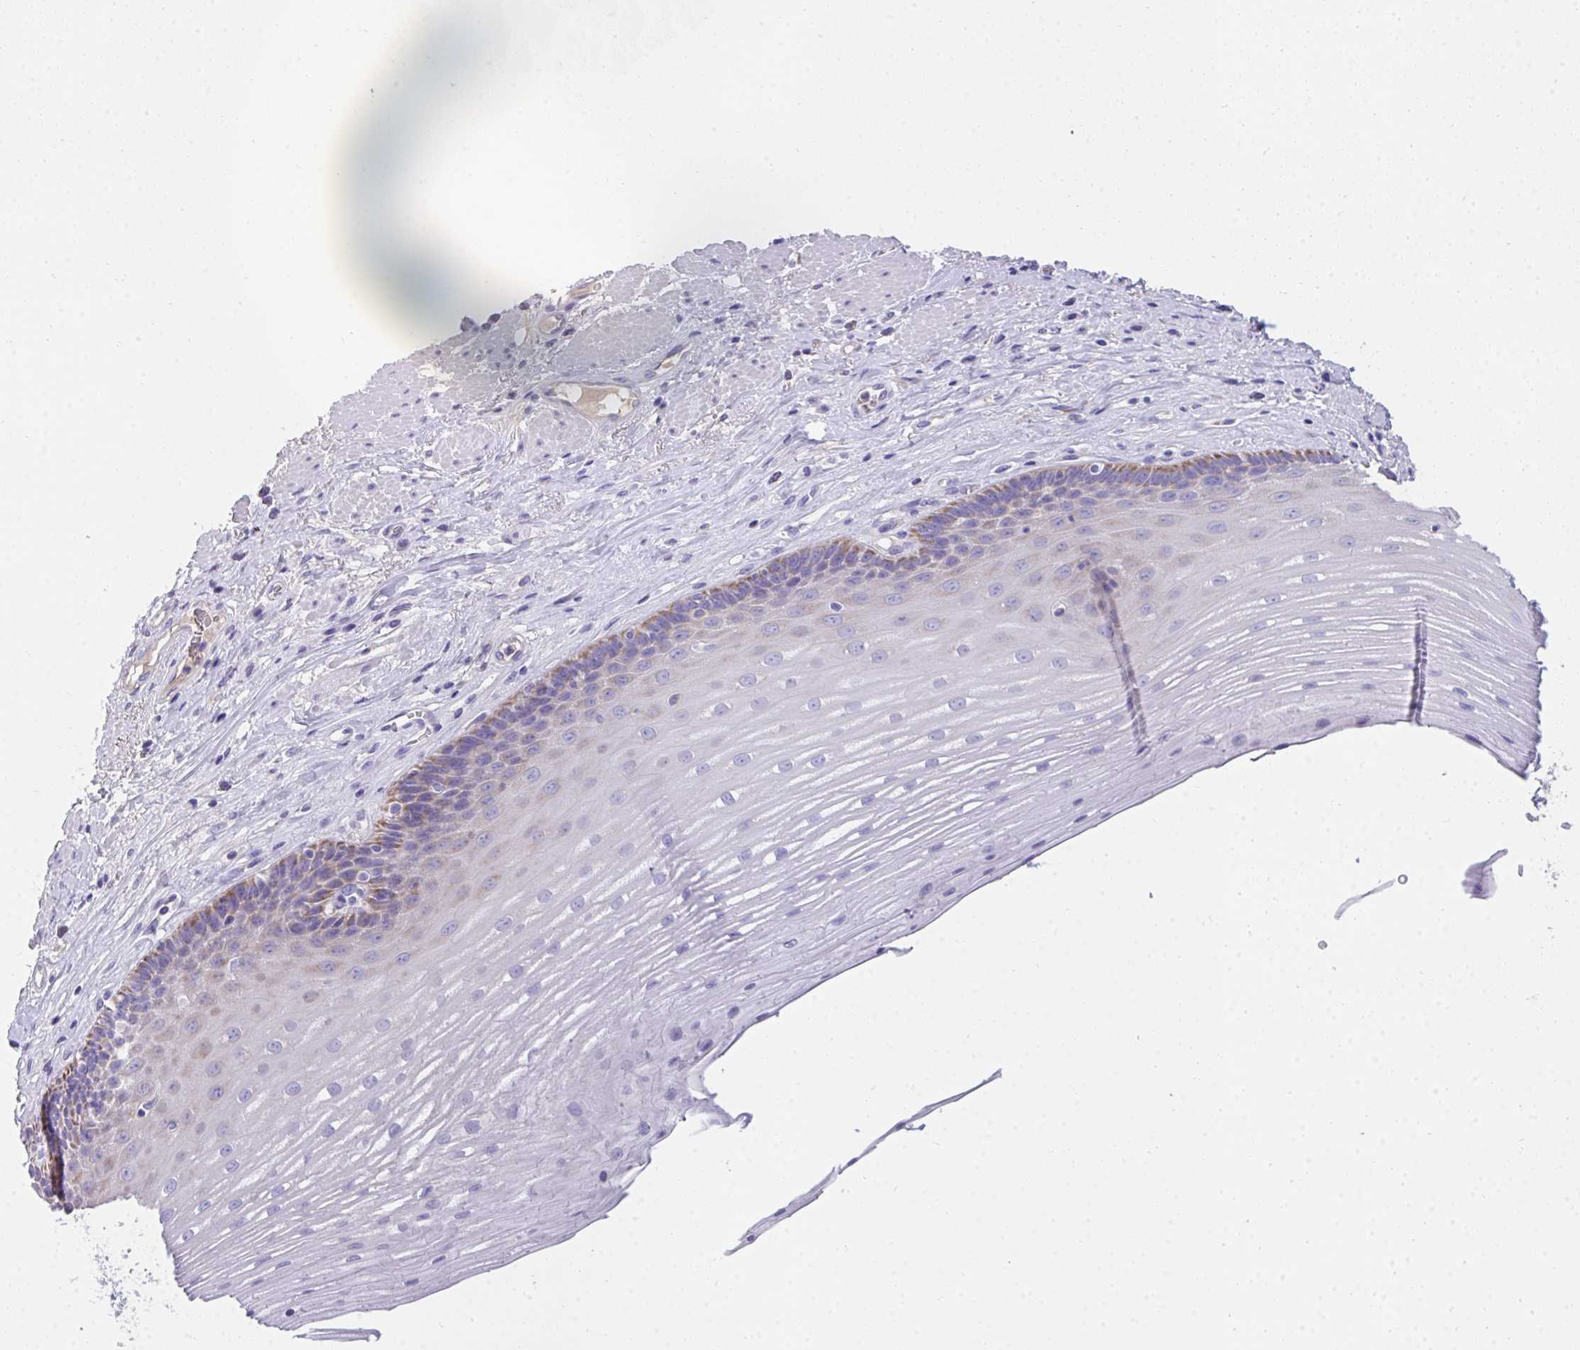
{"staining": {"intensity": "moderate", "quantity": "<25%", "location": "cytoplasmic/membranous"}, "tissue": "esophagus", "cell_type": "Squamous epithelial cells", "image_type": "normal", "snomed": [{"axis": "morphology", "description": "Normal tissue, NOS"}, {"axis": "topography", "description": "Esophagus"}], "caption": "The immunohistochemical stain highlights moderate cytoplasmic/membranous expression in squamous epithelial cells of unremarkable esophagus. Immunohistochemistry (ihc) stains the protein in brown and the nuclei are stained blue.", "gene": "COA5", "patient": {"sex": "male", "age": 62}}